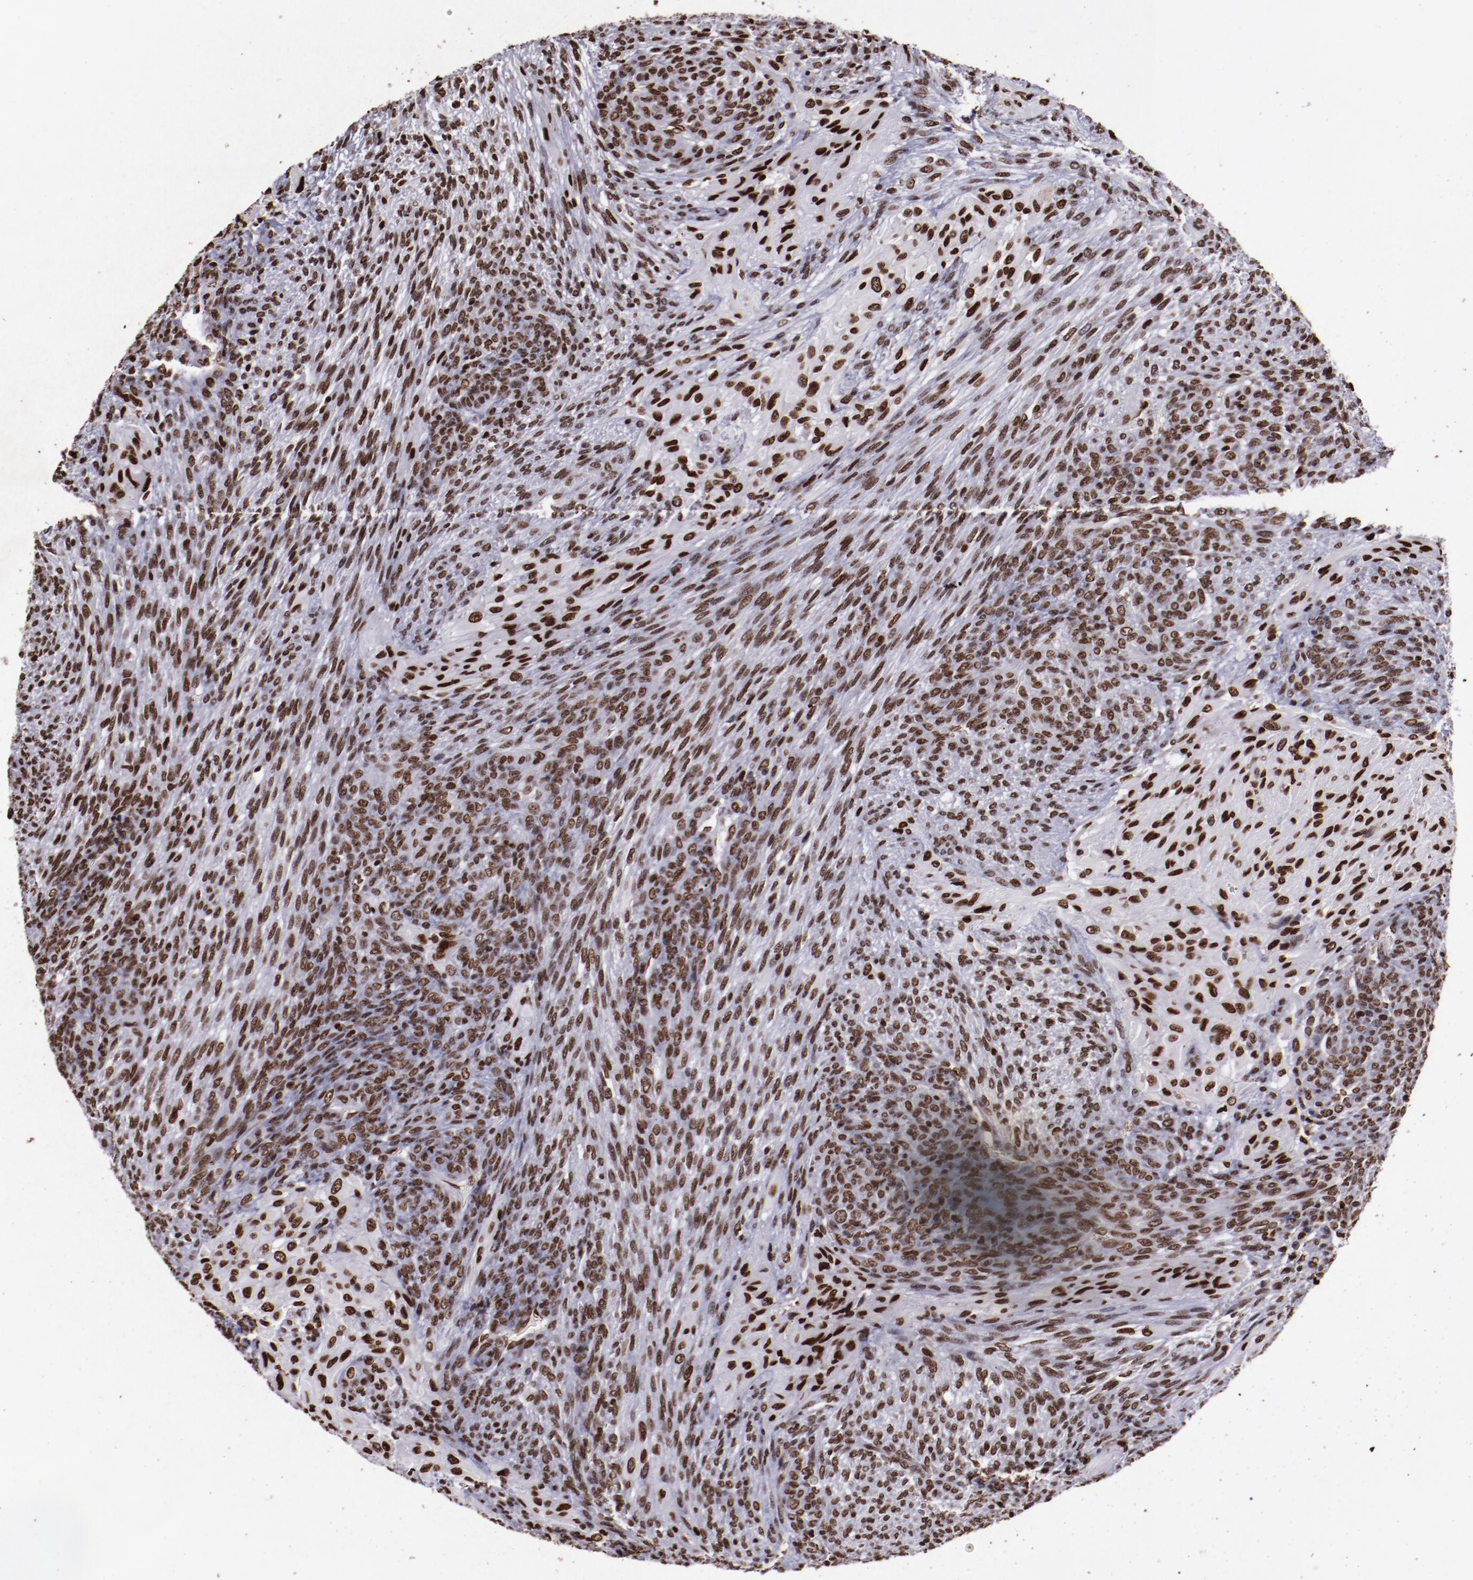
{"staining": {"intensity": "moderate", "quantity": ">75%", "location": "nuclear"}, "tissue": "glioma", "cell_type": "Tumor cells", "image_type": "cancer", "snomed": [{"axis": "morphology", "description": "Glioma, malignant, High grade"}, {"axis": "topography", "description": "Cerebral cortex"}], "caption": "High-grade glioma (malignant) stained with immunohistochemistry (IHC) displays moderate nuclear positivity in about >75% of tumor cells. (Brightfield microscopy of DAB IHC at high magnification).", "gene": "APEX1", "patient": {"sex": "female", "age": 55}}